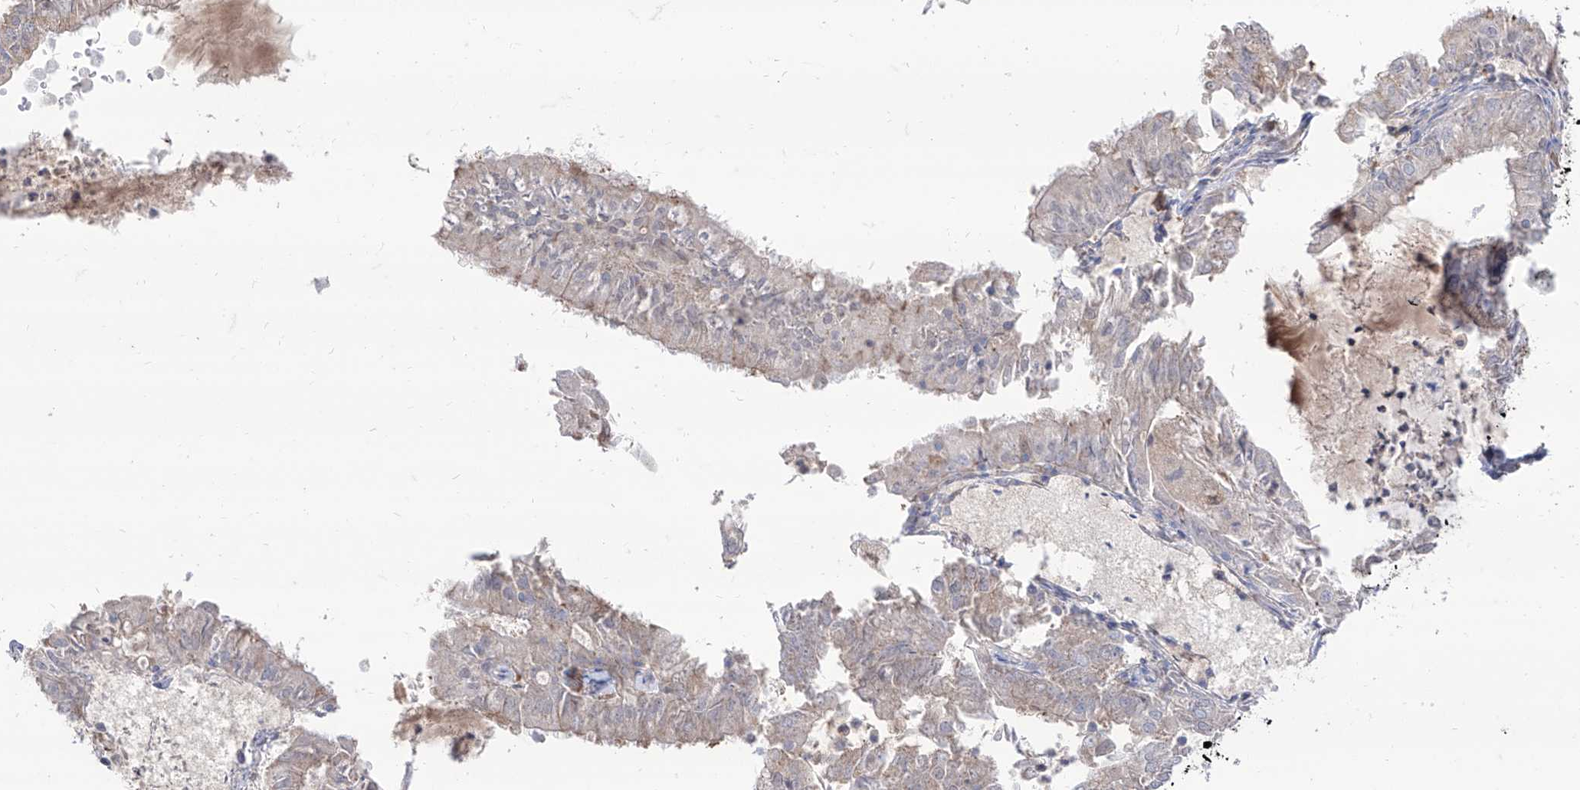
{"staining": {"intensity": "negative", "quantity": "none", "location": "none"}, "tissue": "endometrial cancer", "cell_type": "Tumor cells", "image_type": "cancer", "snomed": [{"axis": "morphology", "description": "Adenocarcinoma, NOS"}, {"axis": "topography", "description": "Endometrium"}], "caption": "A high-resolution photomicrograph shows immunohistochemistry staining of endometrial cancer (adenocarcinoma), which reveals no significant positivity in tumor cells.", "gene": "BROX", "patient": {"sex": "female", "age": 57}}